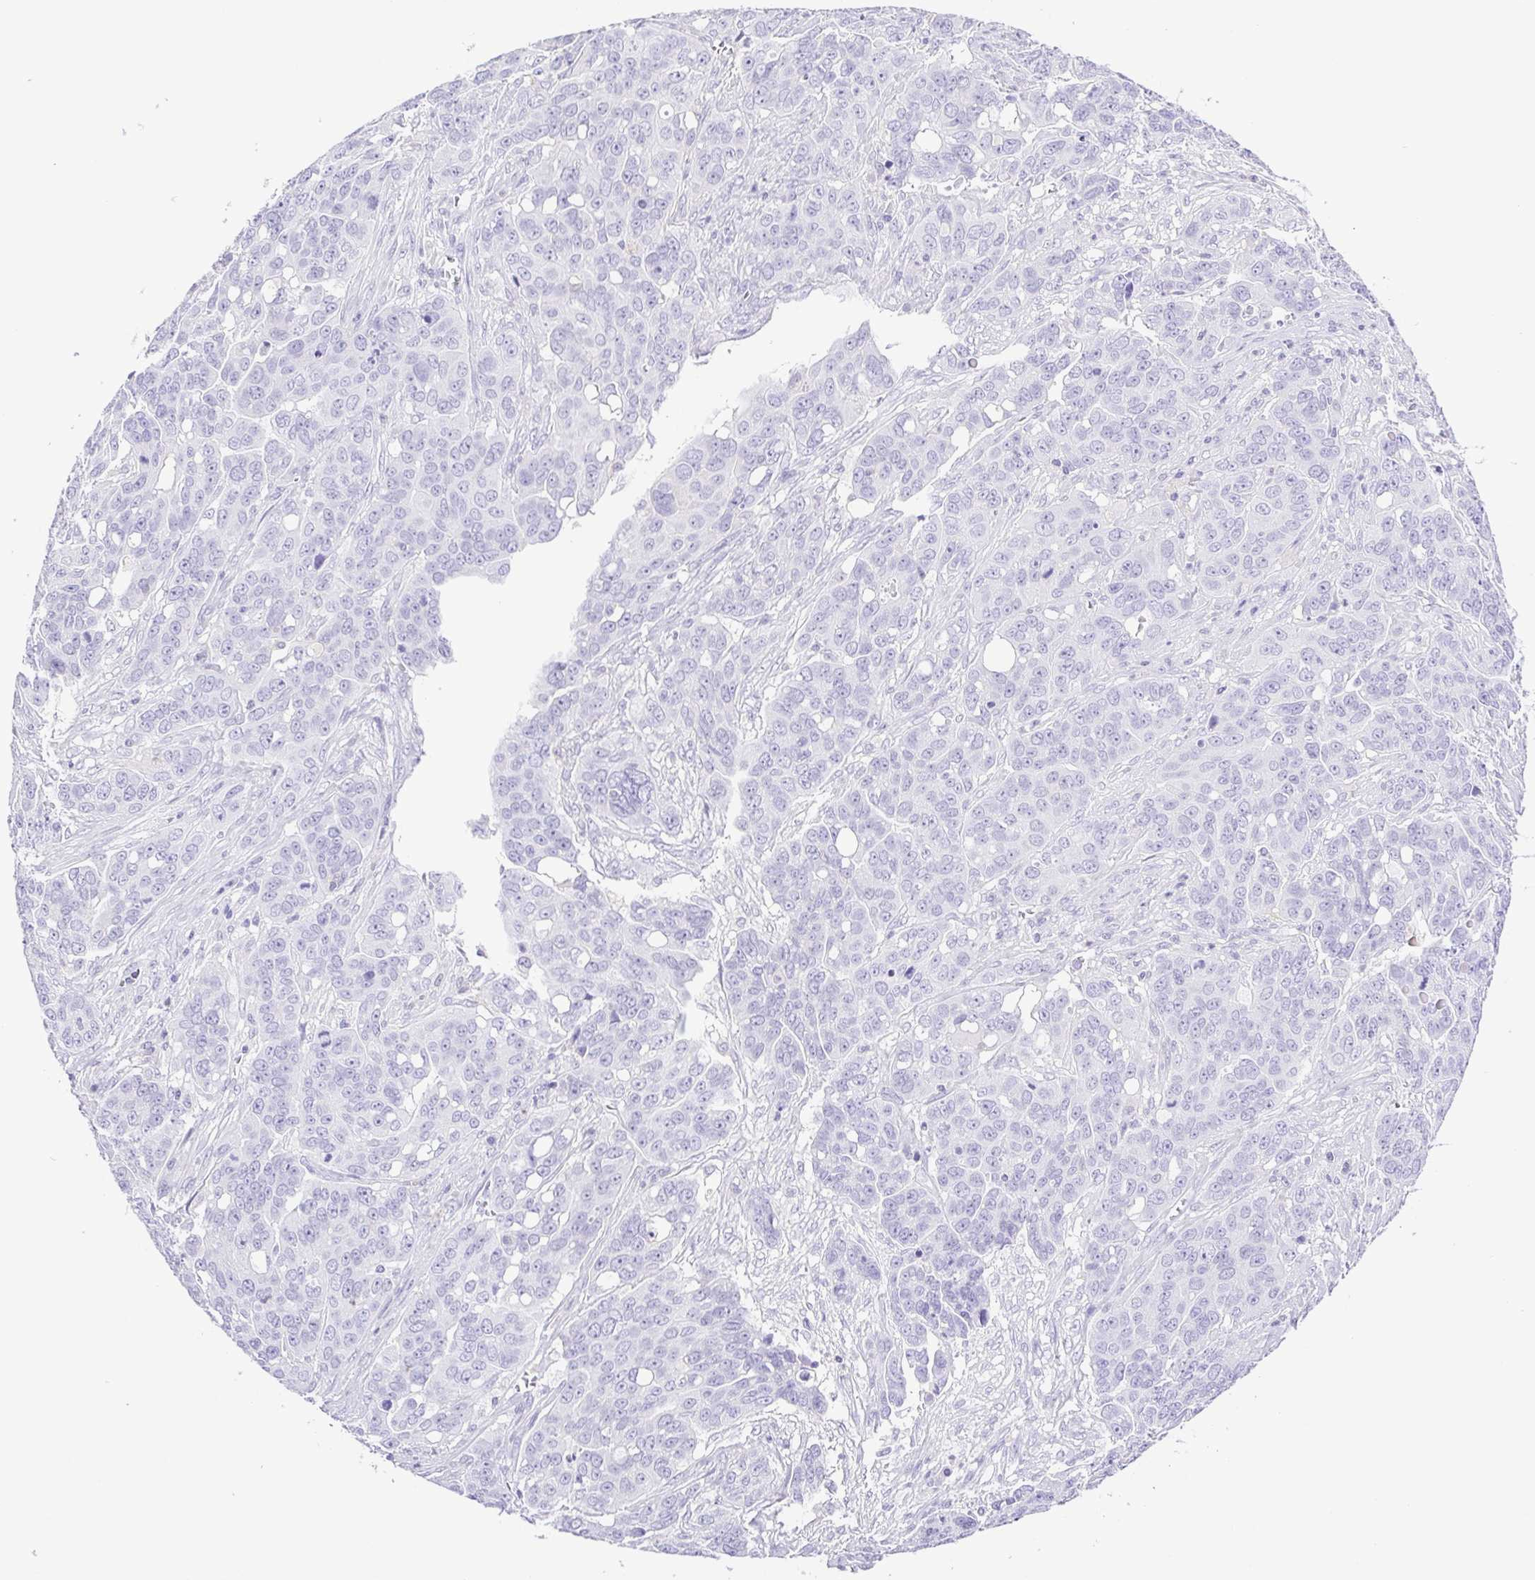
{"staining": {"intensity": "negative", "quantity": "none", "location": "none"}, "tissue": "ovarian cancer", "cell_type": "Tumor cells", "image_type": "cancer", "snomed": [{"axis": "morphology", "description": "Carcinoma, endometroid"}, {"axis": "topography", "description": "Ovary"}], "caption": "A high-resolution micrograph shows immunohistochemistry staining of ovarian endometroid carcinoma, which demonstrates no significant expression in tumor cells. (Immunohistochemistry, brightfield microscopy, high magnification).", "gene": "SYNPR", "patient": {"sex": "female", "age": 78}}